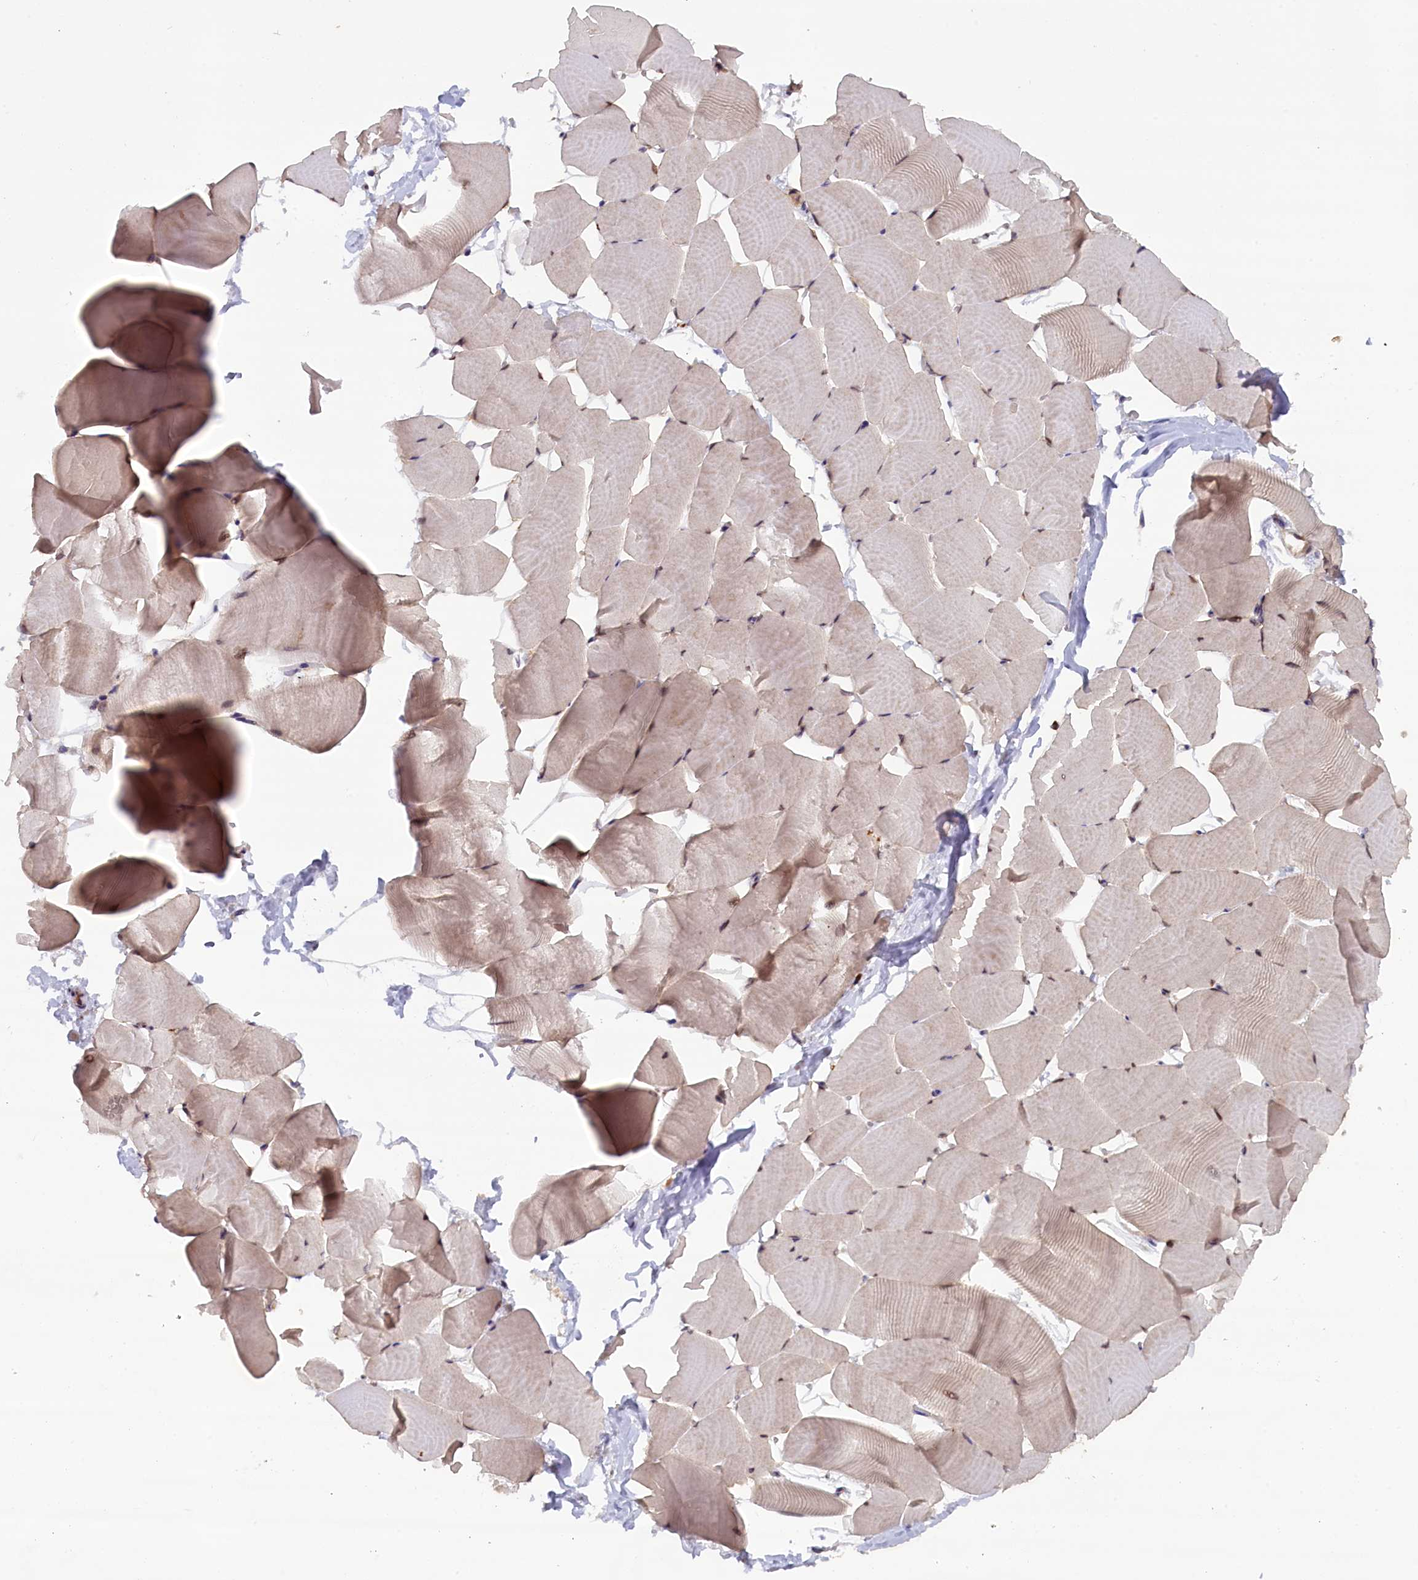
{"staining": {"intensity": "moderate", "quantity": "25%-75%", "location": "cytoplasmic/membranous,nuclear"}, "tissue": "skeletal muscle", "cell_type": "Myocytes", "image_type": "normal", "snomed": [{"axis": "morphology", "description": "Normal tissue, NOS"}, {"axis": "topography", "description": "Skeletal muscle"}], "caption": "About 25%-75% of myocytes in normal skeletal muscle exhibit moderate cytoplasmic/membranous,nuclear protein positivity as visualized by brown immunohistochemical staining.", "gene": "CCDC9B", "patient": {"sex": "male", "age": 25}}